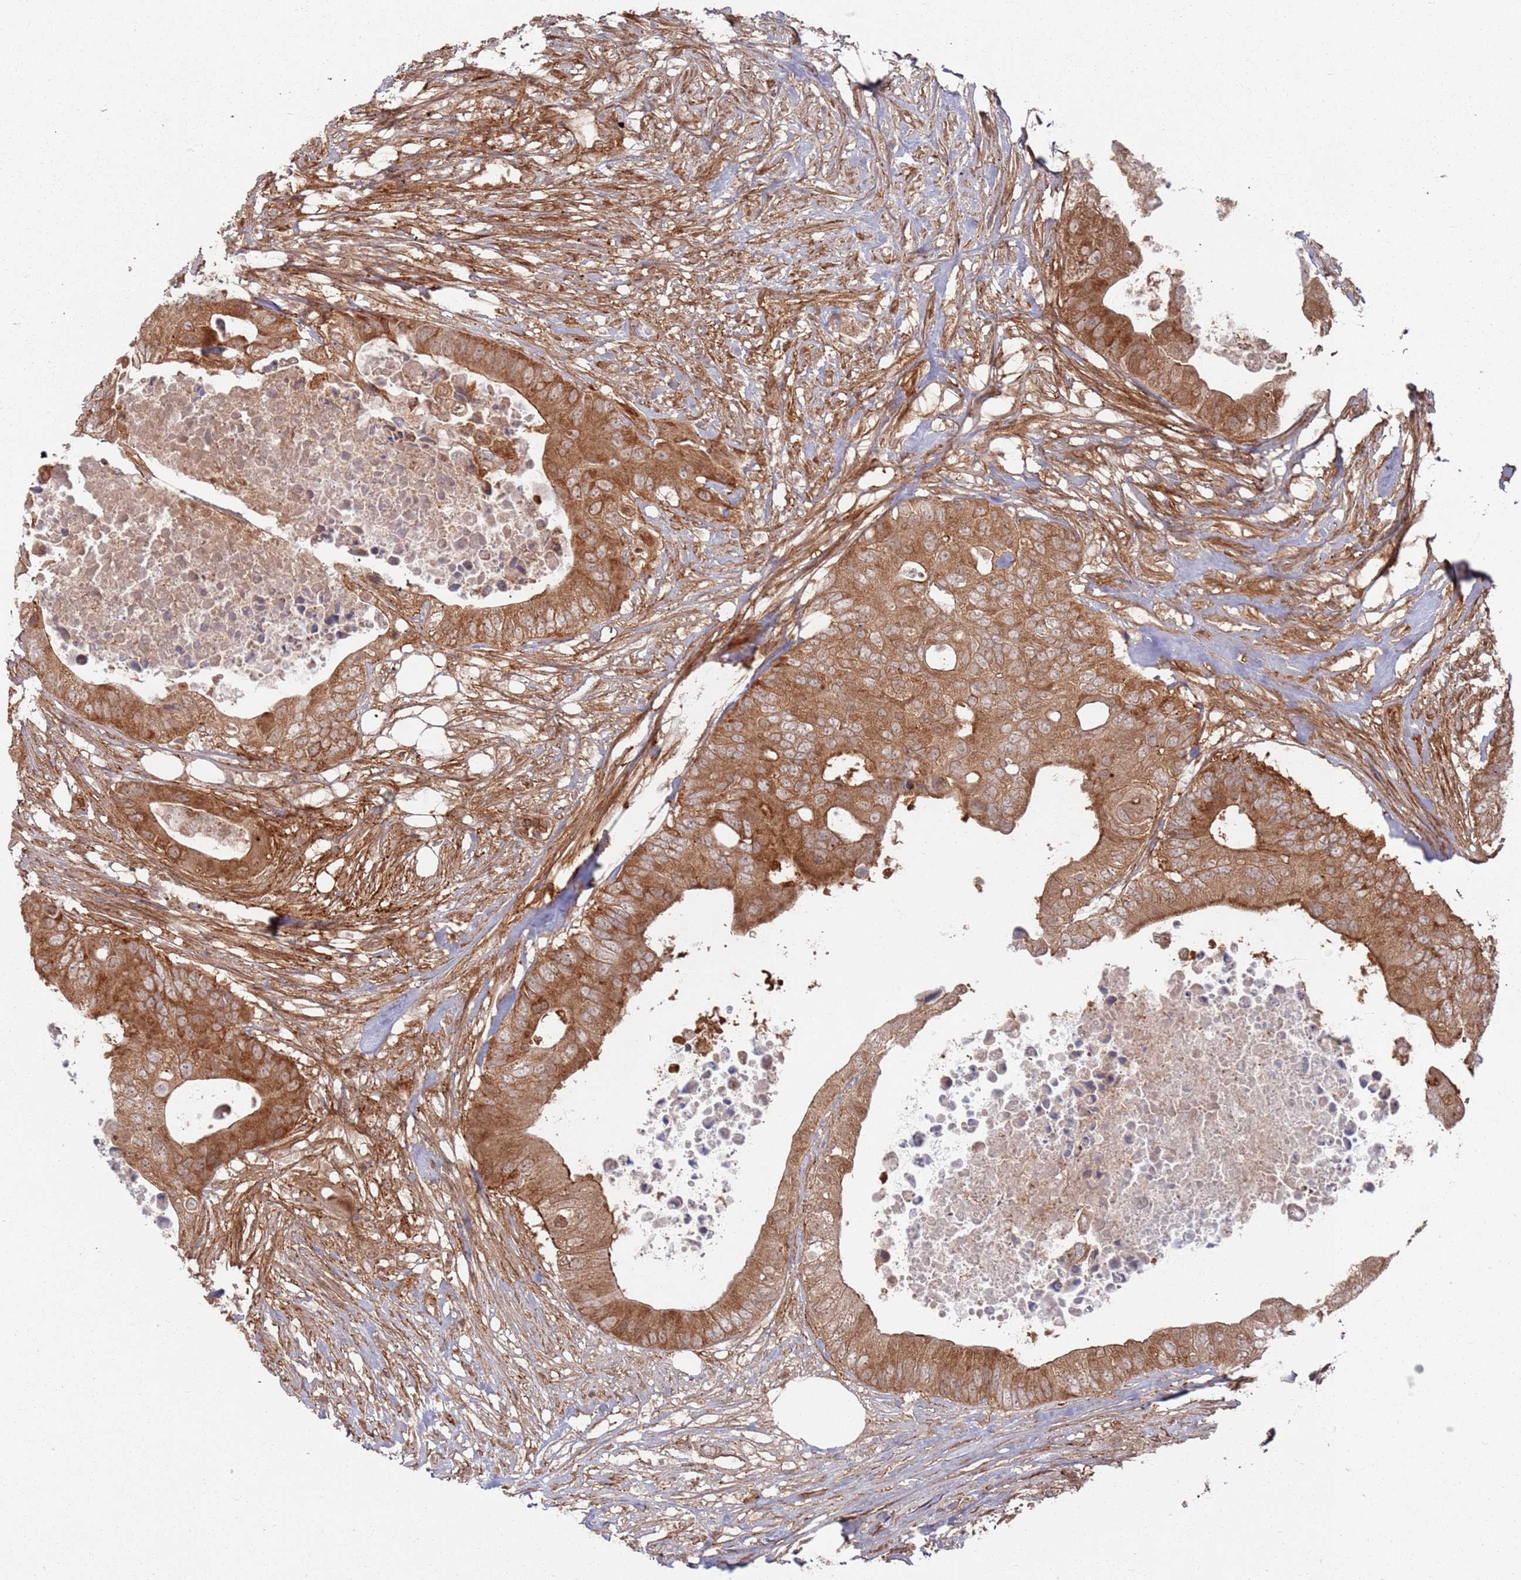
{"staining": {"intensity": "strong", "quantity": ">75%", "location": "cytoplasmic/membranous"}, "tissue": "colorectal cancer", "cell_type": "Tumor cells", "image_type": "cancer", "snomed": [{"axis": "morphology", "description": "Adenocarcinoma, NOS"}, {"axis": "topography", "description": "Colon"}], "caption": "Immunohistochemical staining of colorectal cancer (adenocarcinoma) exhibits high levels of strong cytoplasmic/membranous protein positivity in about >75% of tumor cells.", "gene": "PIH1D1", "patient": {"sex": "male", "age": 71}}